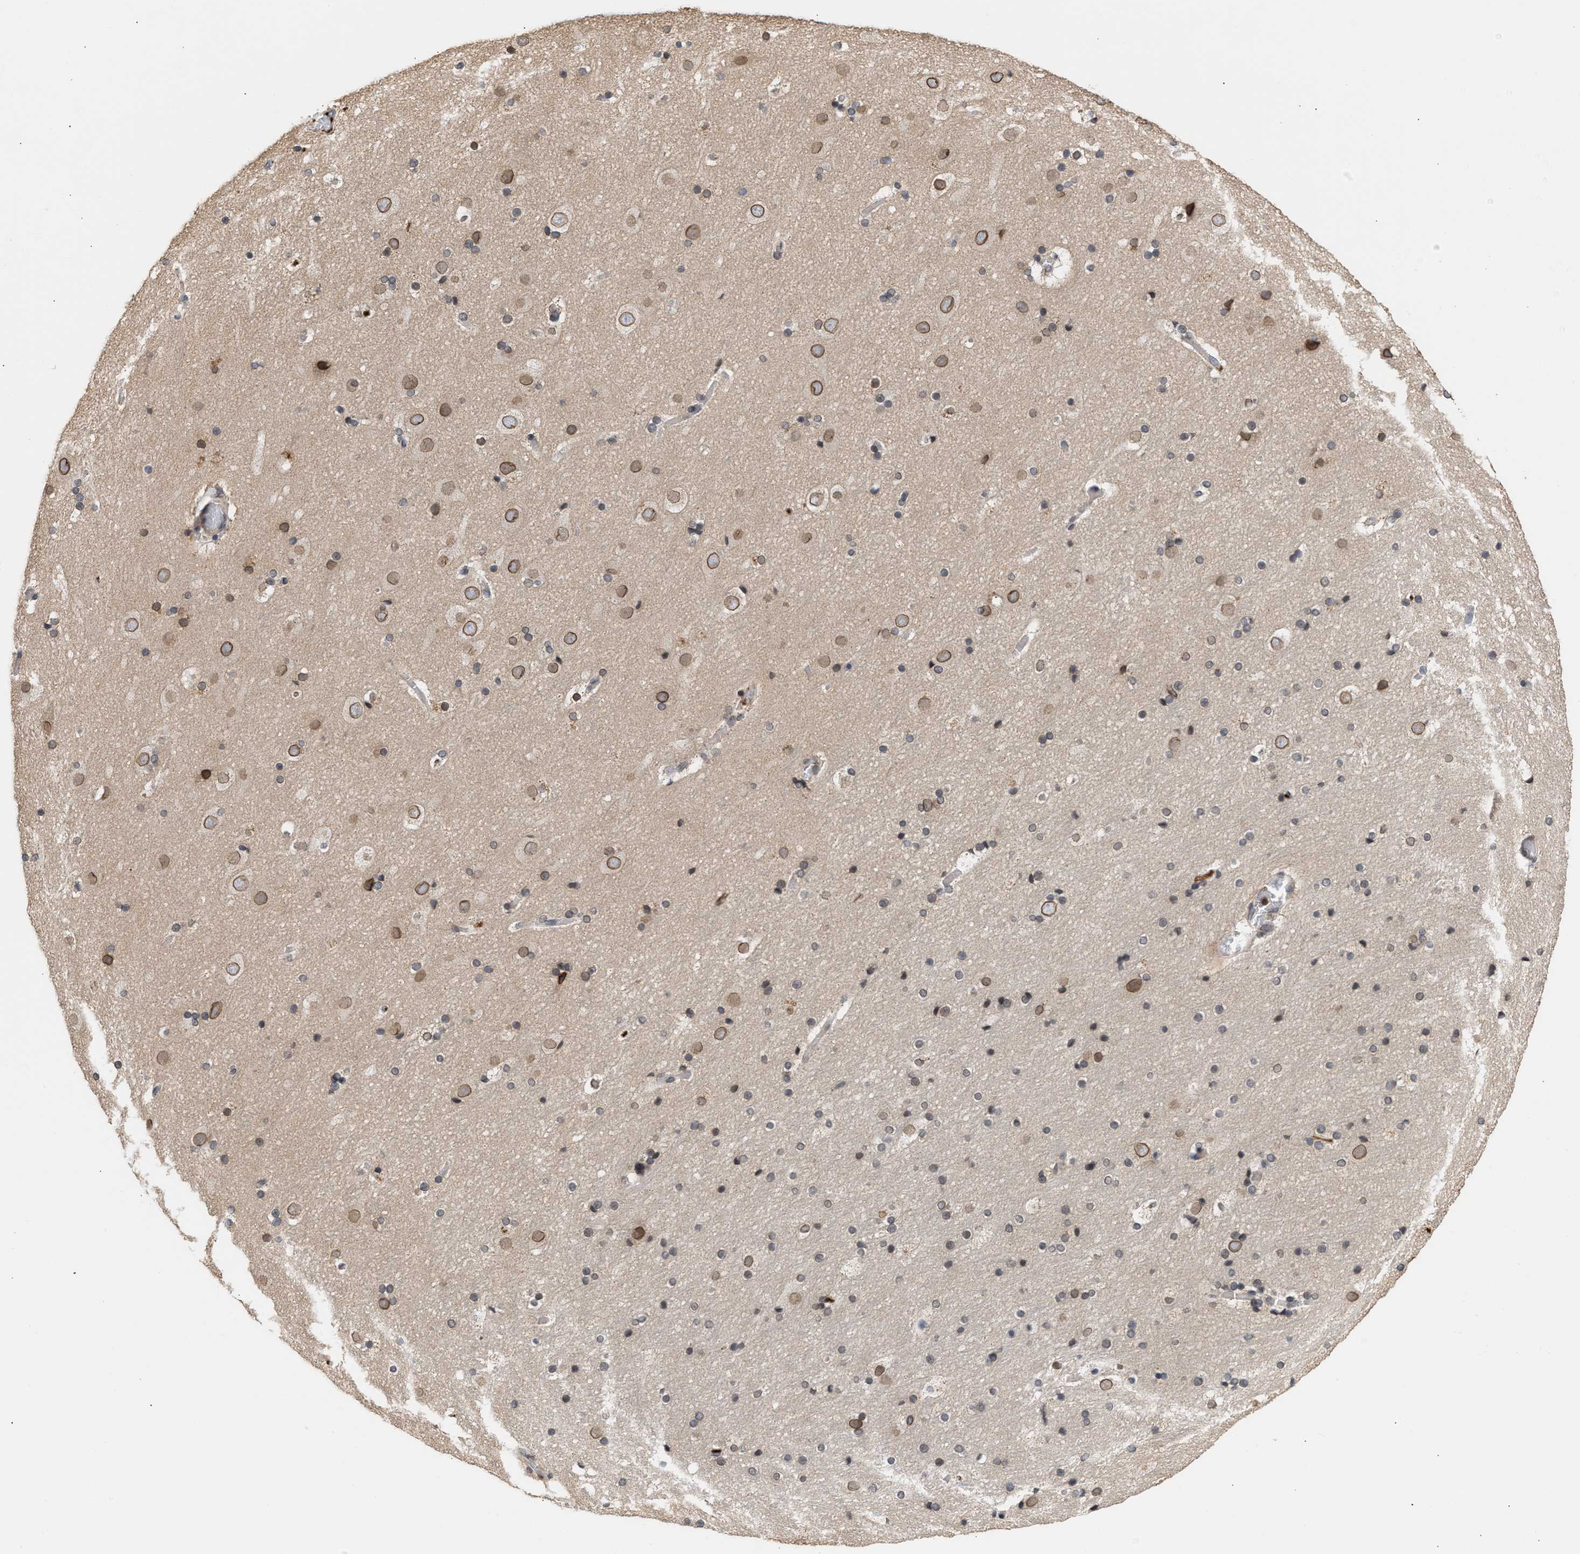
{"staining": {"intensity": "negative", "quantity": "none", "location": "none"}, "tissue": "cerebral cortex", "cell_type": "Endothelial cells", "image_type": "normal", "snomed": [{"axis": "morphology", "description": "Normal tissue, NOS"}, {"axis": "topography", "description": "Cerebral cortex"}], "caption": "High power microscopy photomicrograph of an immunohistochemistry (IHC) micrograph of normal cerebral cortex, revealing no significant positivity in endothelial cells.", "gene": "NUP62", "patient": {"sex": "male", "age": 57}}